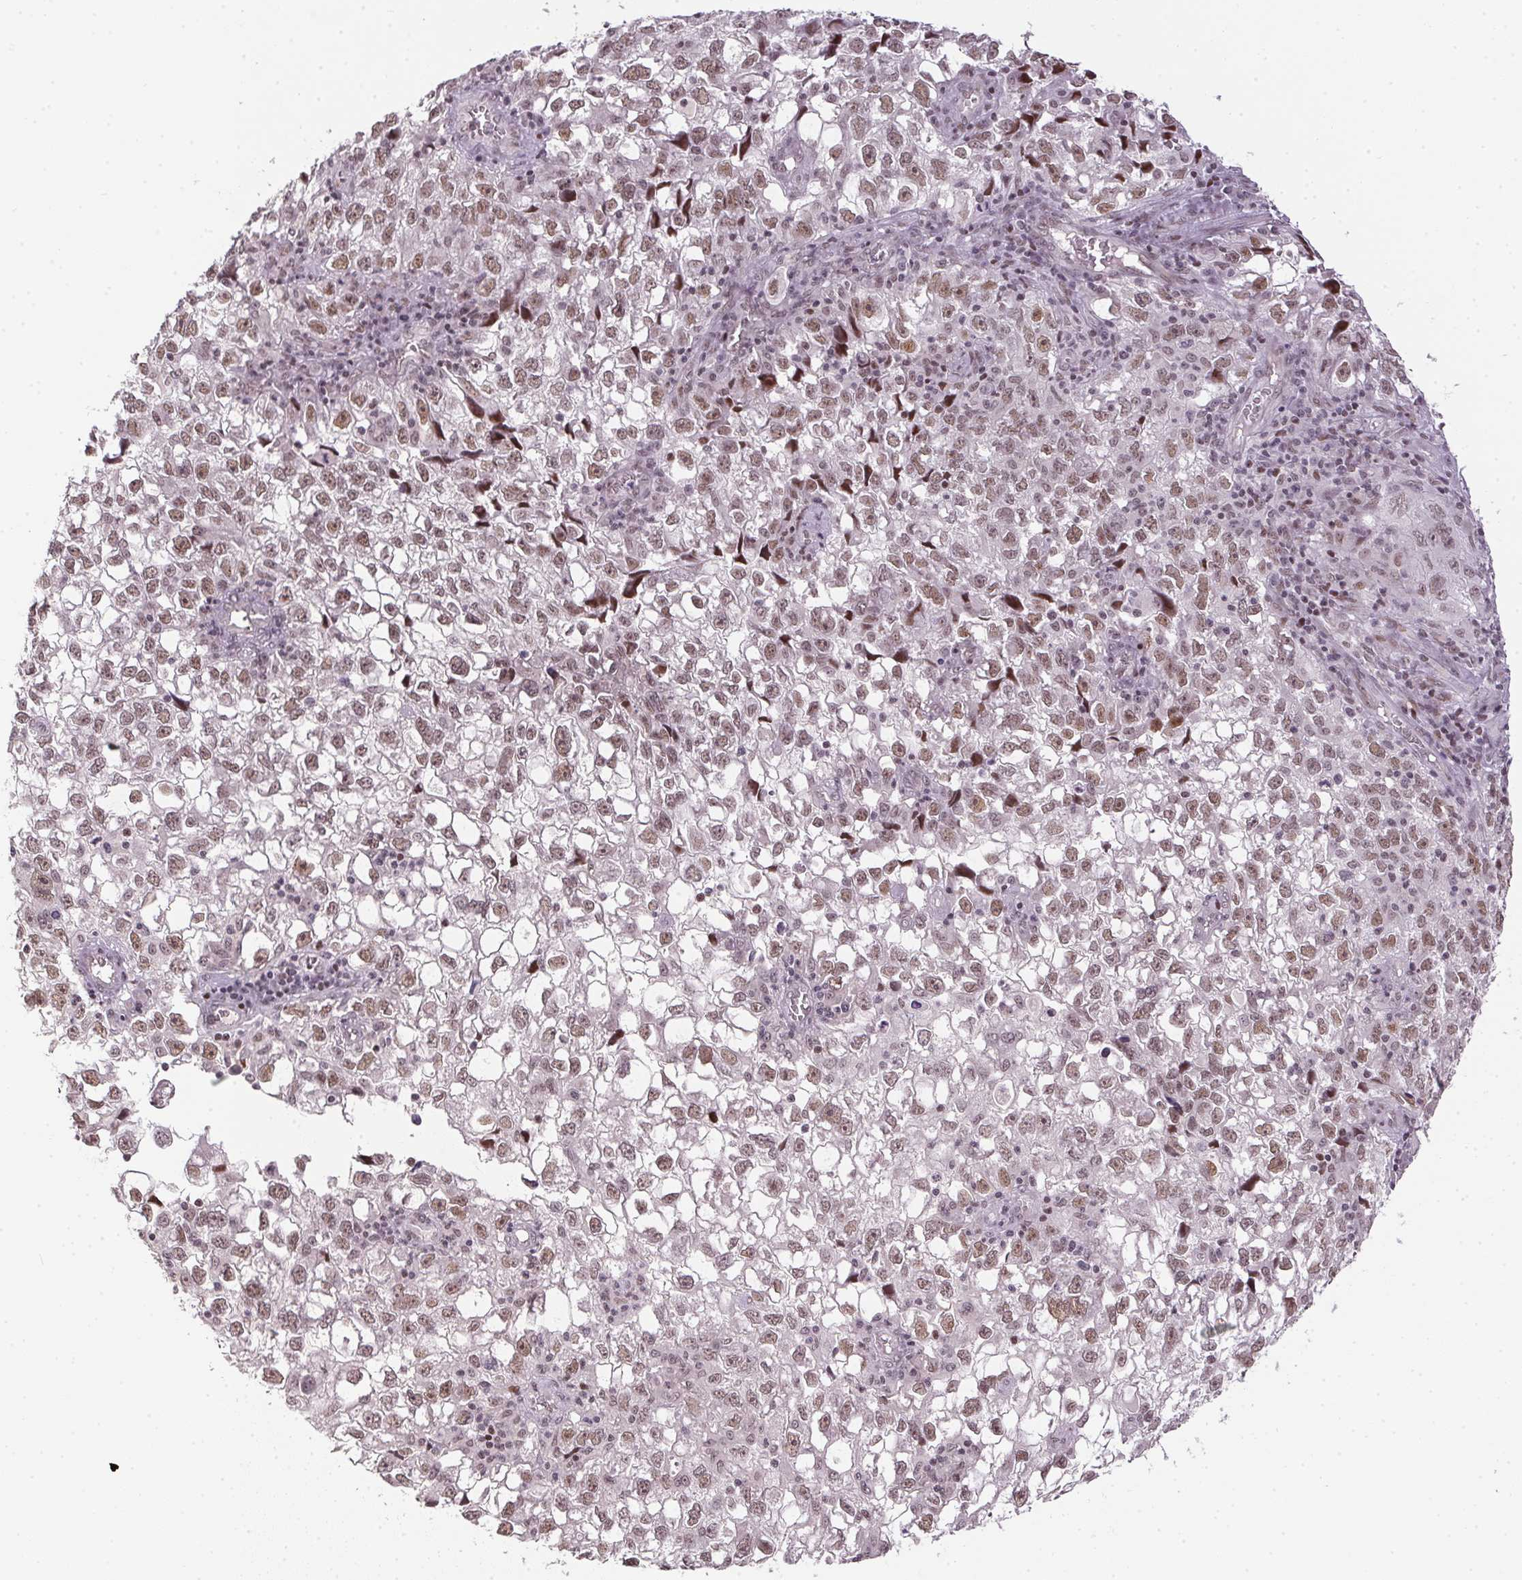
{"staining": {"intensity": "moderate", "quantity": ">75%", "location": "nuclear"}, "tissue": "cervical cancer", "cell_type": "Tumor cells", "image_type": "cancer", "snomed": [{"axis": "morphology", "description": "Squamous cell carcinoma, NOS"}, {"axis": "topography", "description": "Cervix"}], "caption": "IHC image of neoplastic tissue: human cervical cancer (squamous cell carcinoma) stained using immunohistochemistry (IHC) demonstrates medium levels of moderate protein expression localized specifically in the nuclear of tumor cells, appearing as a nuclear brown color.", "gene": "KDM4D", "patient": {"sex": "female", "age": 55}}